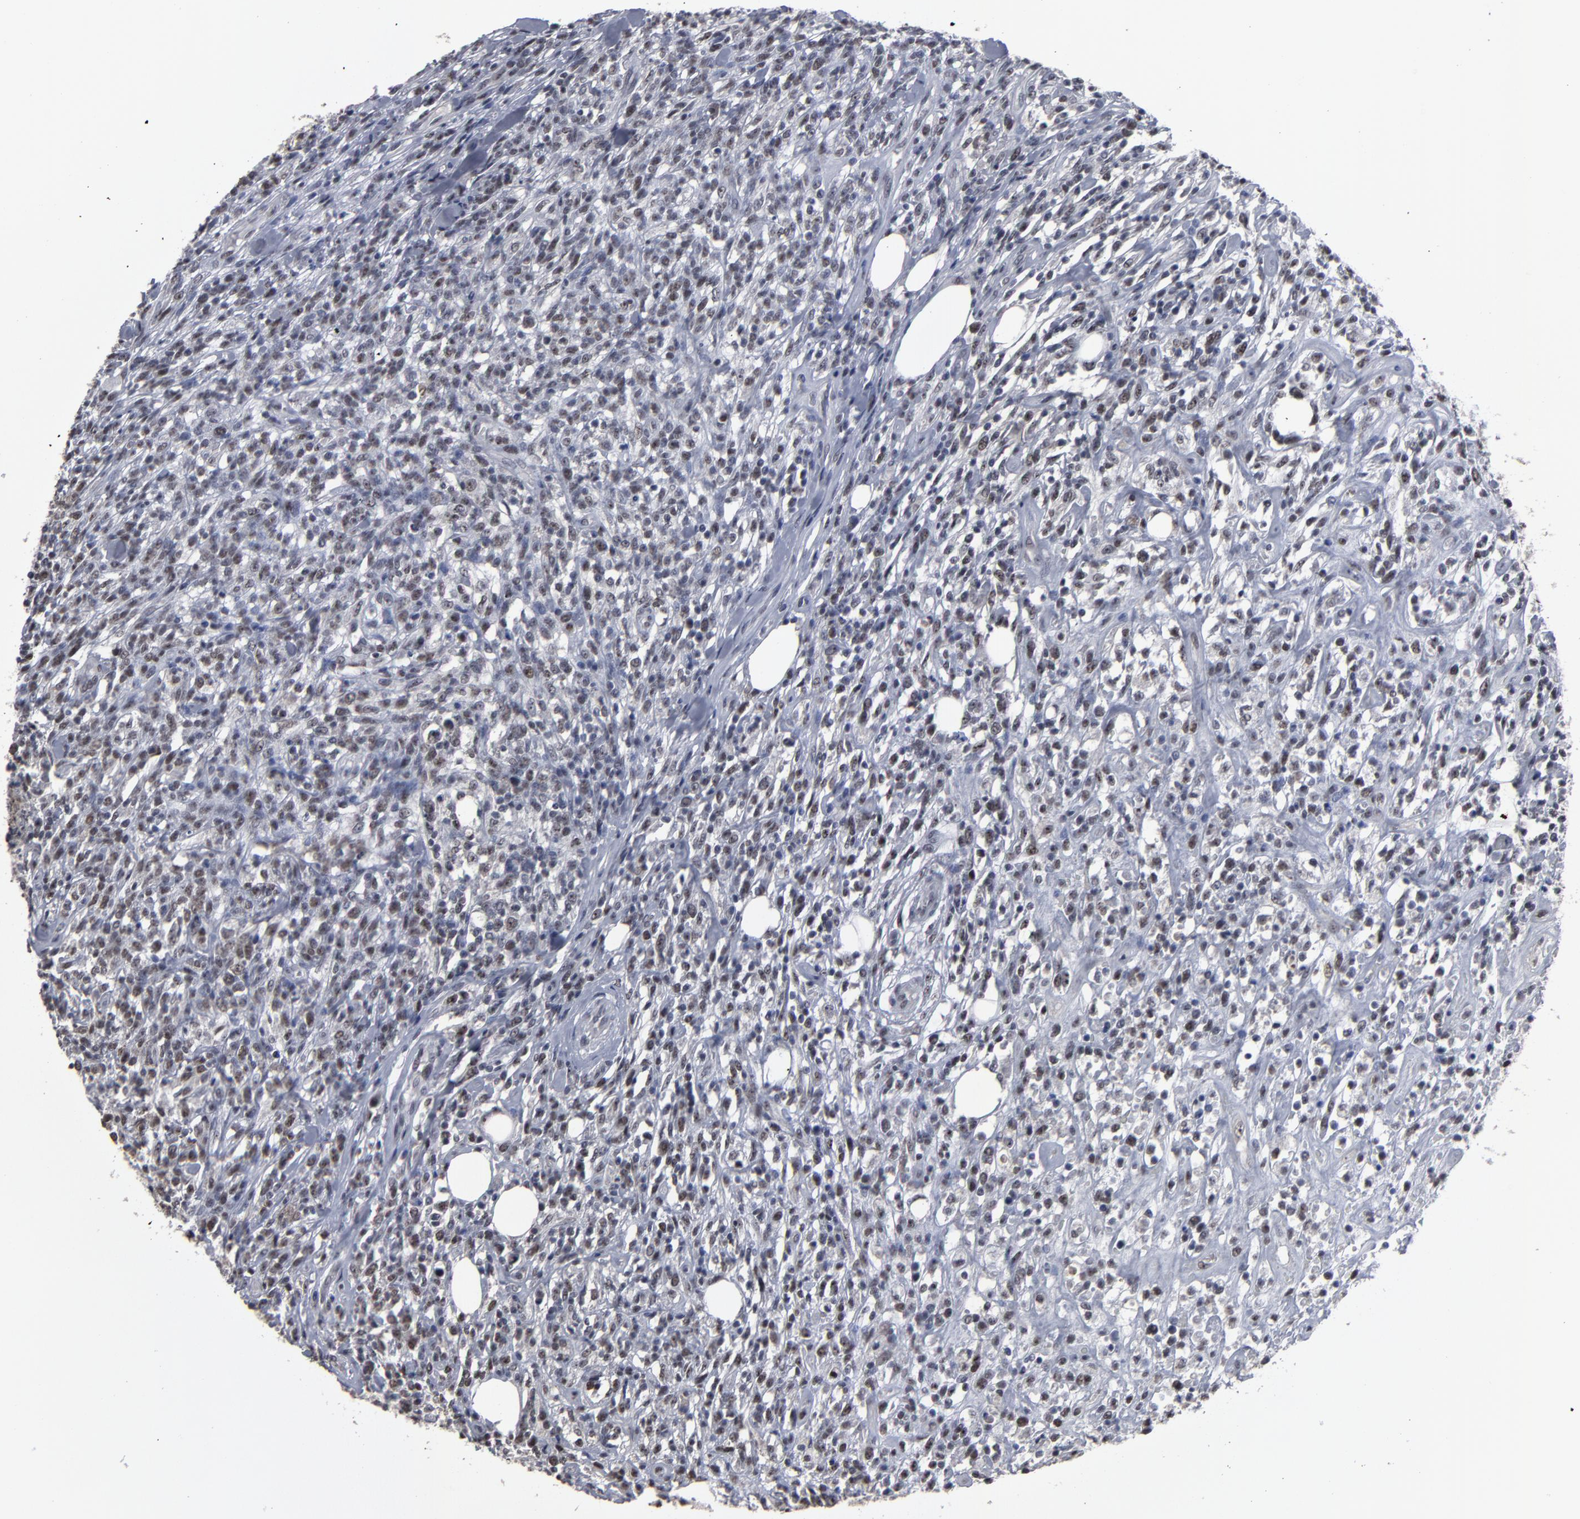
{"staining": {"intensity": "weak", "quantity": "25%-75%", "location": "nuclear"}, "tissue": "lymphoma", "cell_type": "Tumor cells", "image_type": "cancer", "snomed": [{"axis": "morphology", "description": "Malignant lymphoma, non-Hodgkin's type, High grade"}, {"axis": "topography", "description": "Lymph node"}], "caption": "Tumor cells exhibit low levels of weak nuclear expression in about 25%-75% of cells in human malignant lymphoma, non-Hodgkin's type (high-grade).", "gene": "SSRP1", "patient": {"sex": "female", "age": 73}}